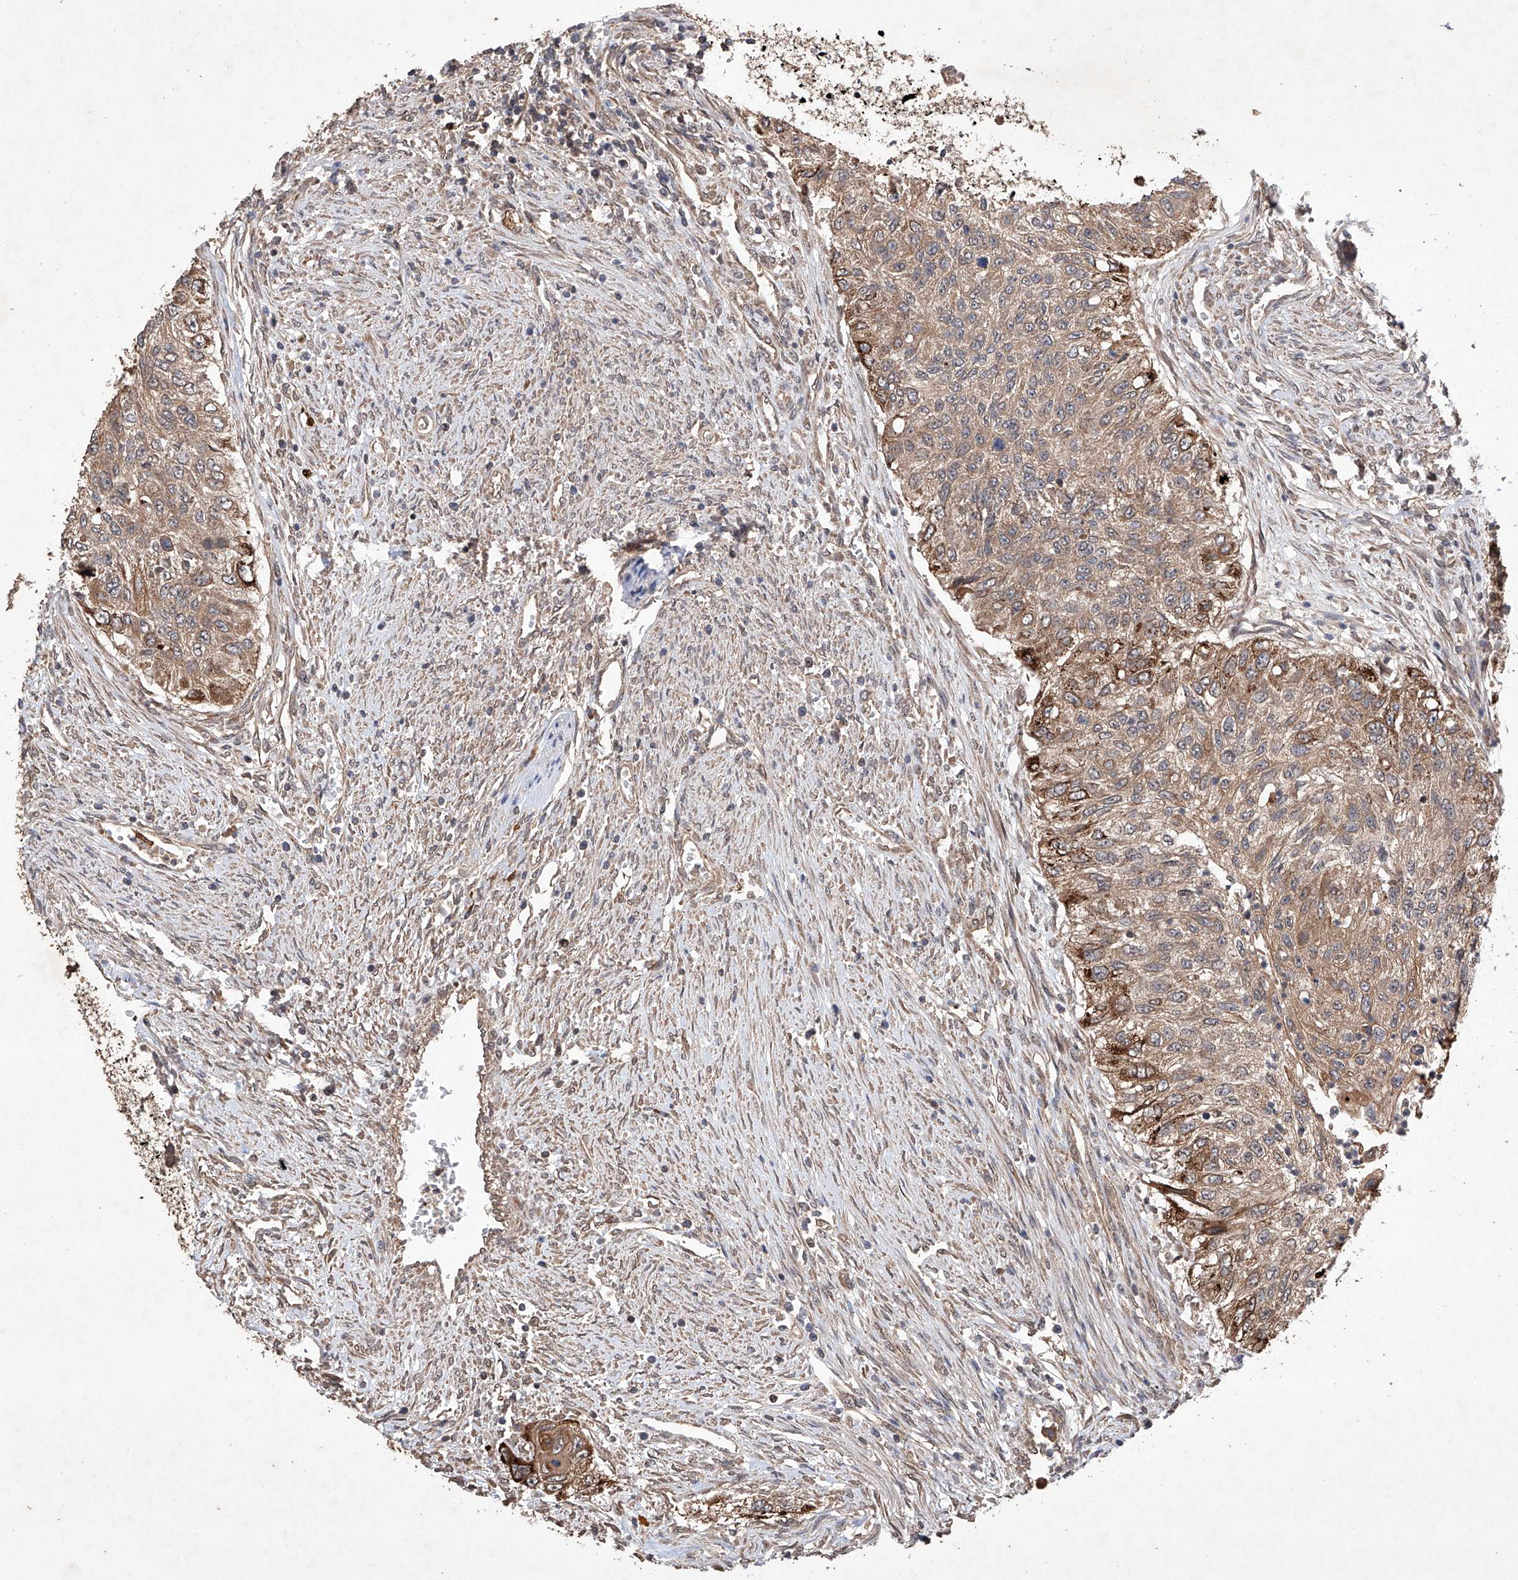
{"staining": {"intensity": "moderate", "quantity": ">75%", "location": "cytoplasmic/membranous"}, "tissue": "urothelial cancer", "cell_type": "Tumor cells", "image_type": "cancer", "snomed": [{"axis": "morphology", "description": "Urothelial carcinoma, High grade"}, {"axis": "topography", "description": "Urinary bladder"}], "caption": "This is an image of immunohistochemistry (IHC) staining of urothelial cancer, which shows moderate positivity in the cytoplasmic/membranous of tumor cells.", "gene": "LURAP1", "patient": {"sex": "female", "age": 60}}